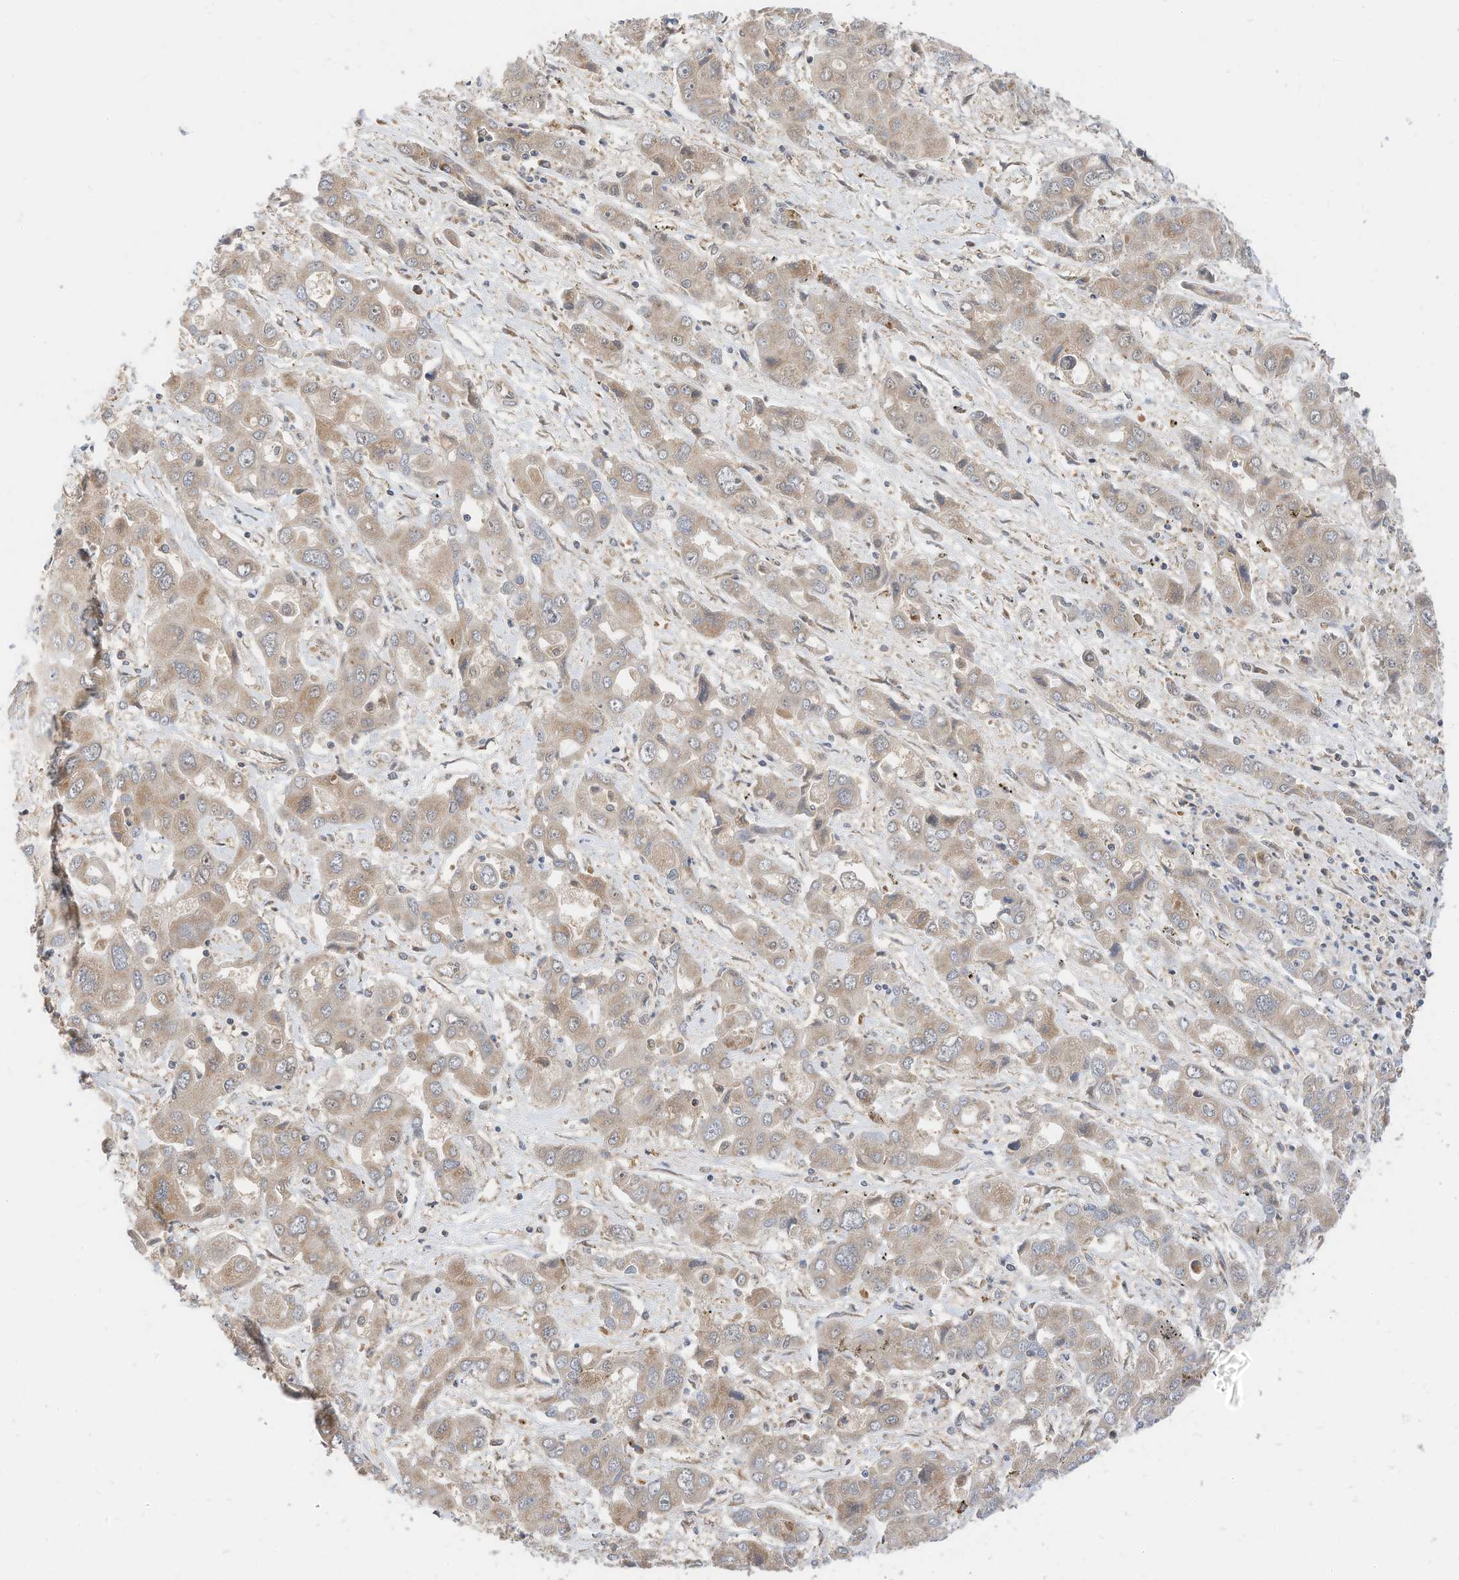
{"staining": {"intensity": "weak", "quantity": "<25%", "location": "cytoplasmic/membranous"}, "tissue": "liver cancer", "cell_type": "Tumor cells", "image_type": "cancer", "snomed": [{"axis": "morphology", "description": "Cholangiocarcinoma"}, {"axis": "topography", "description": "Liver"}], "caption": "High magnification brightfield microscopy of liver cancer (cholangiocarcinoma) stained with DAB (3,3'-diaminobenzidine) (brown) and counterstained with hematoxylin (blue): tumor cells show no significant staining.", "gene": "METTL6", "patient": {"sex": "male", "age": 67}}